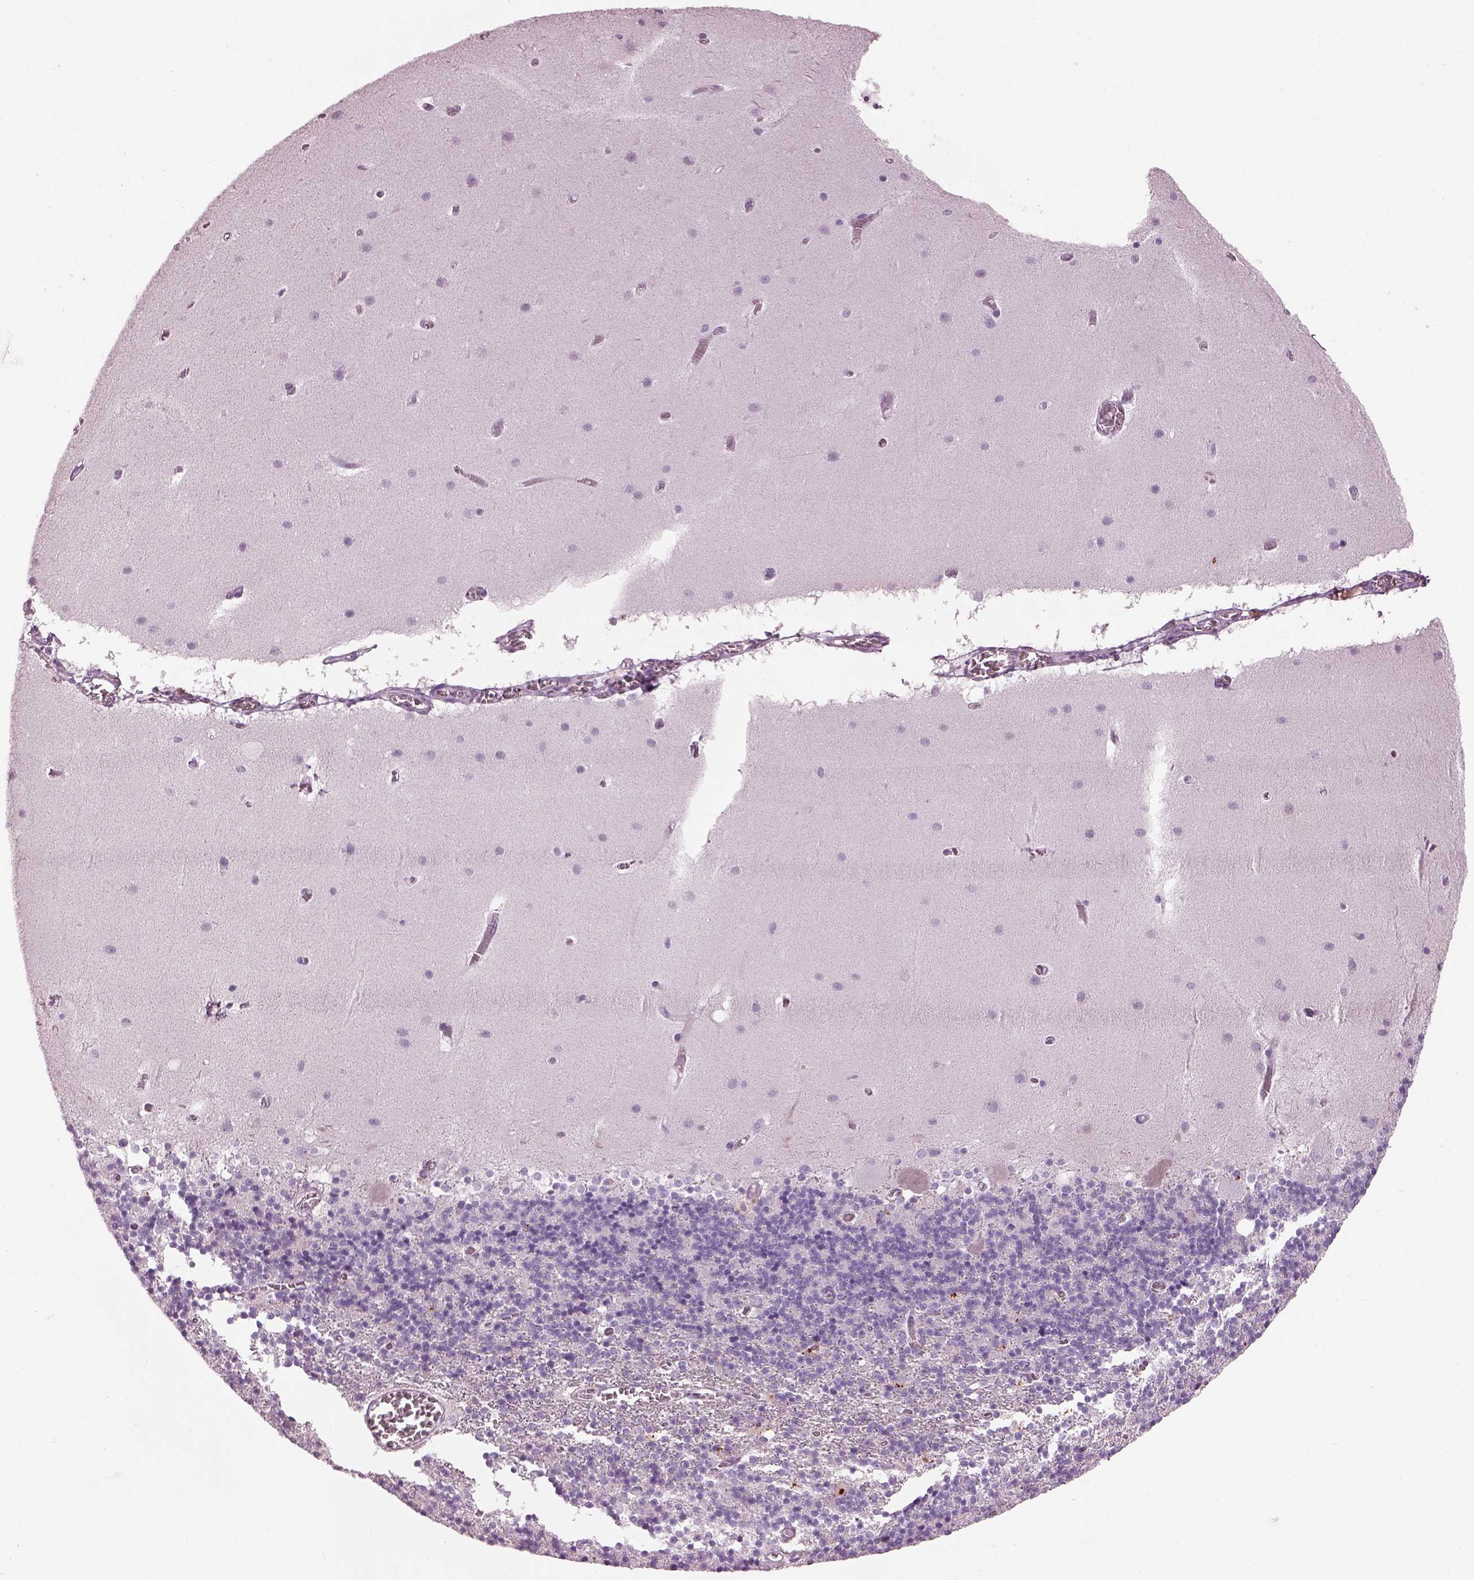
{"staining": {"intensity": "negative", "quantity": "none", "location": "none"}, "tissue": "cerebellum", "cell_type": "Cells in granular layer", "image_type": "normal", "snomed": [{"axis": "morphology", "description": "Normal tissue, NOS"}, {"axis": "topography", "description": "Cerebellum"}], "caption": "IHC of unremarkable human cerebellum demonstrates no positivity in cells in granular layer.", "gene": "HYDIN", "patient": {"sex": "male", "age": 70}}